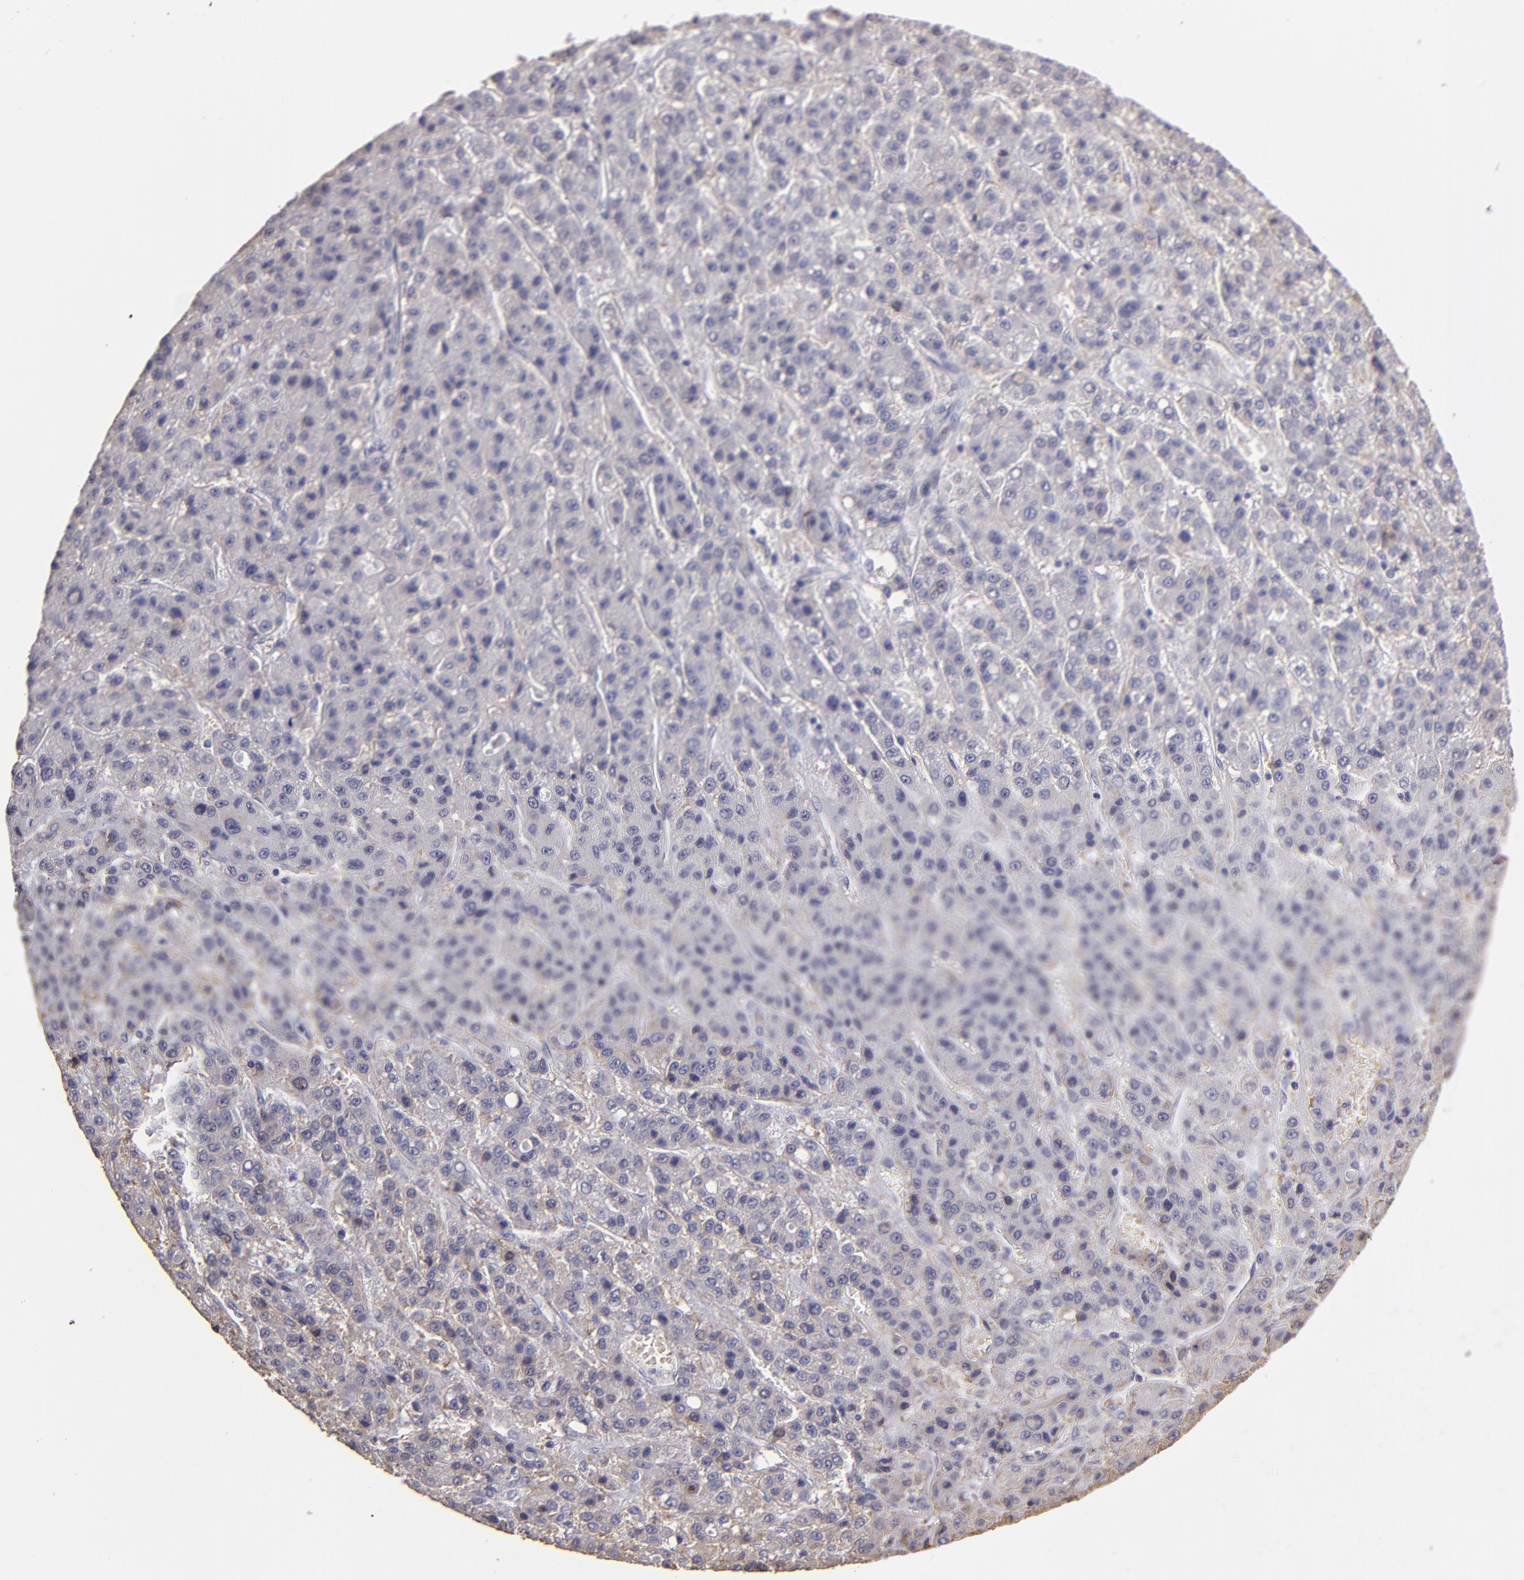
{"staining": {"intensity": "weak", "quantity": "25%-75%", "location": "cytoplasmic/membranous"}, "tissue": "liver cancer", "cell_type": "Tumor cells", "image_type": "cancer", "snomed": [{"axis": "morphology", "description": "Carcinoma, Hepatocellular, NOS"}, {"axis": "topography", "description": "Liver"}], "caption": "The image demonstrates a brown stain indicating the presence of a protein in the cytoplasmic/membranous of tumor cells in liver cancer (hepatocellular carcinoma). Immunohistochemistry (ihc) stains the protein of interest in brown and the nuclei are stained blue.", "gene": "CALR", "patient": {"sex": "male", "age": 70}}